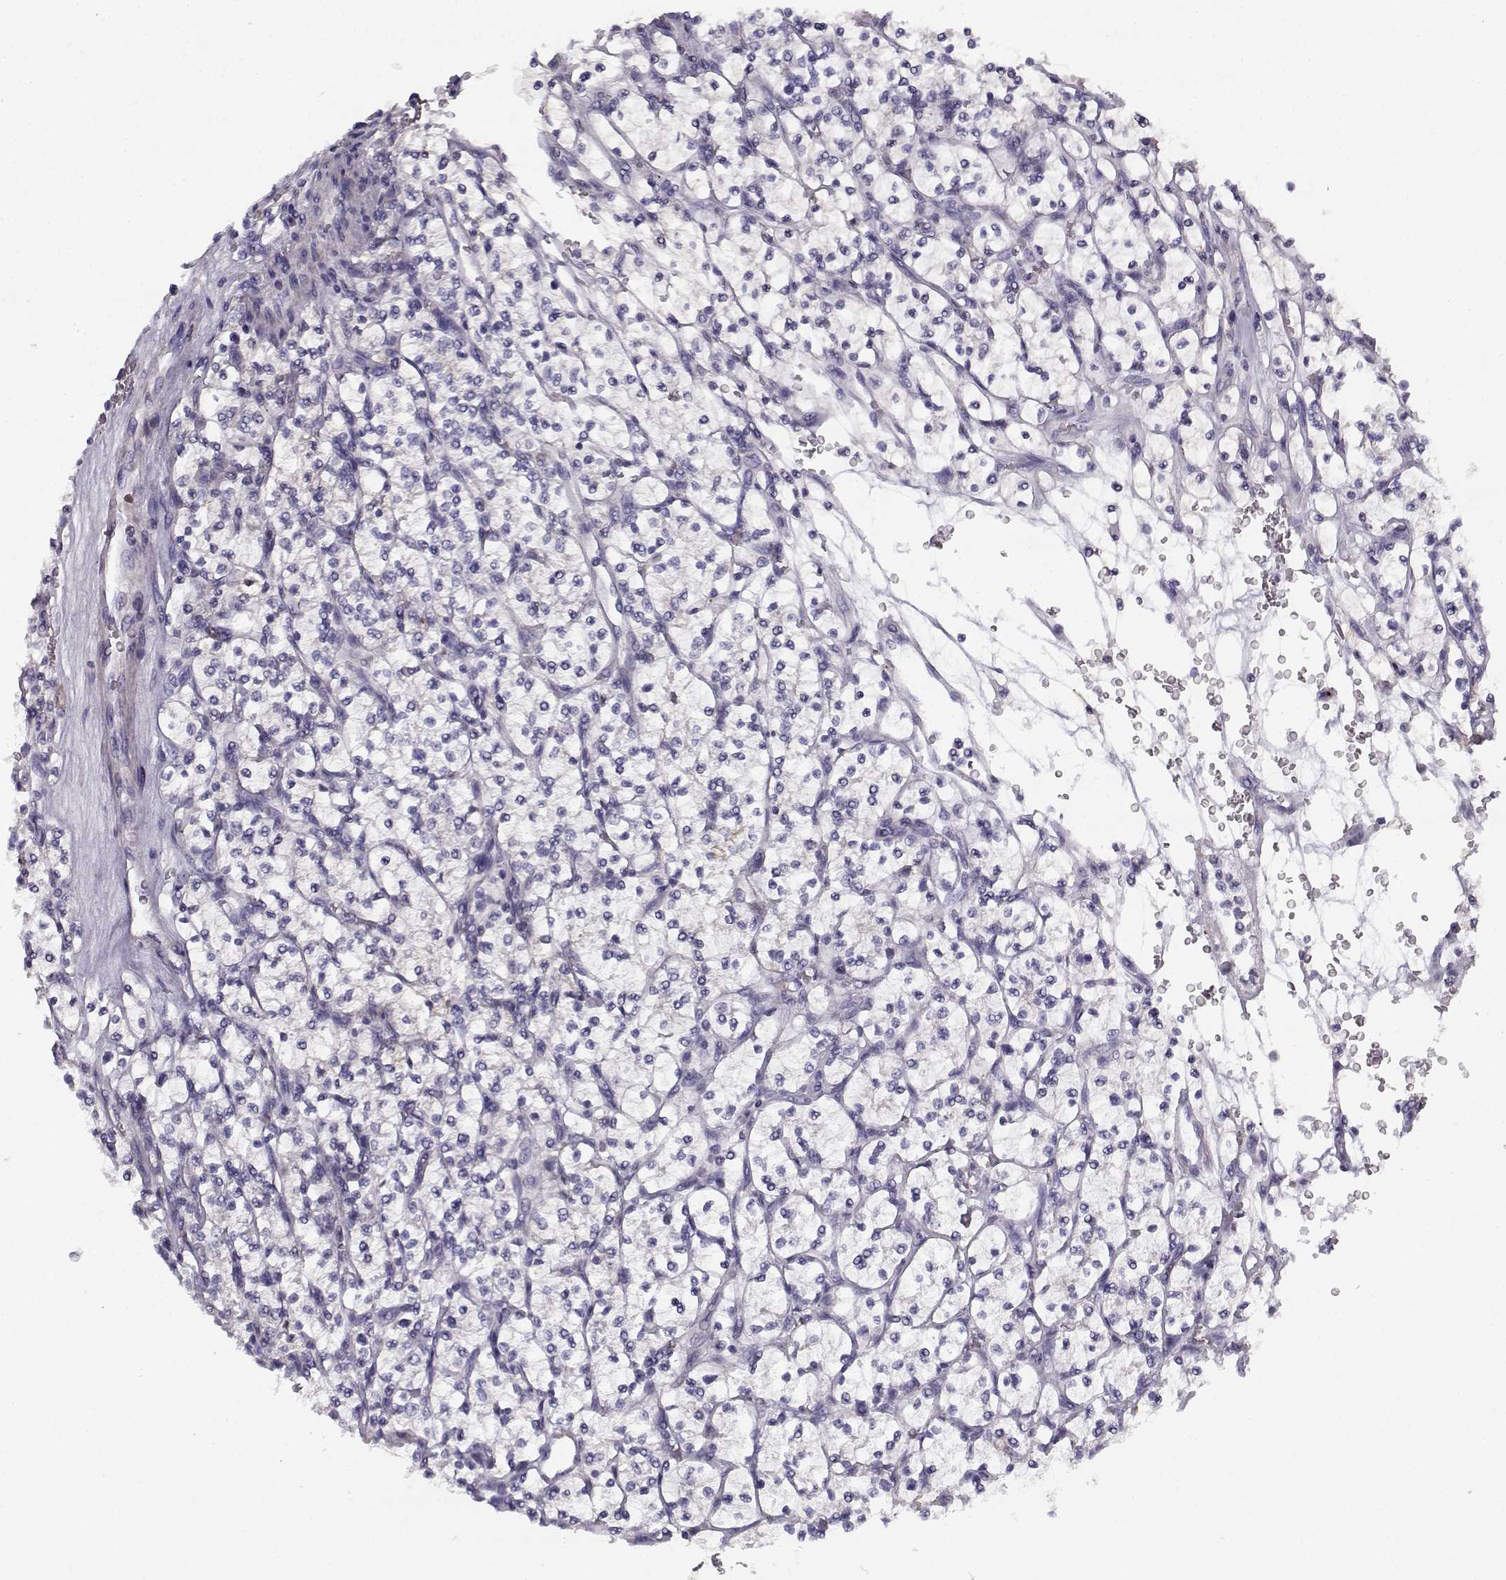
{"staining": {"intensity": "negative", "quantity": "none", "location": "none"}, "tissue": "renal cancer", "cell_type": "Tumor cells", "image_type": "cancer", "snomed": [{"axis": "morphology", "description": "Adenocarcinoma, NOS"}, {"axis": "topography", "description": "Kidney"}], "caption": "Renal cancer was stained to show a protein in brown. There is no significant expression in tumor cells. (DAB (3,3'-diaminobenzidine) immunohistochemistry (IHC) visualized using brightfield microscopy, high magnification).", "gene": "CREB3L3", "patient": {"sex": "female", "age": 64}}